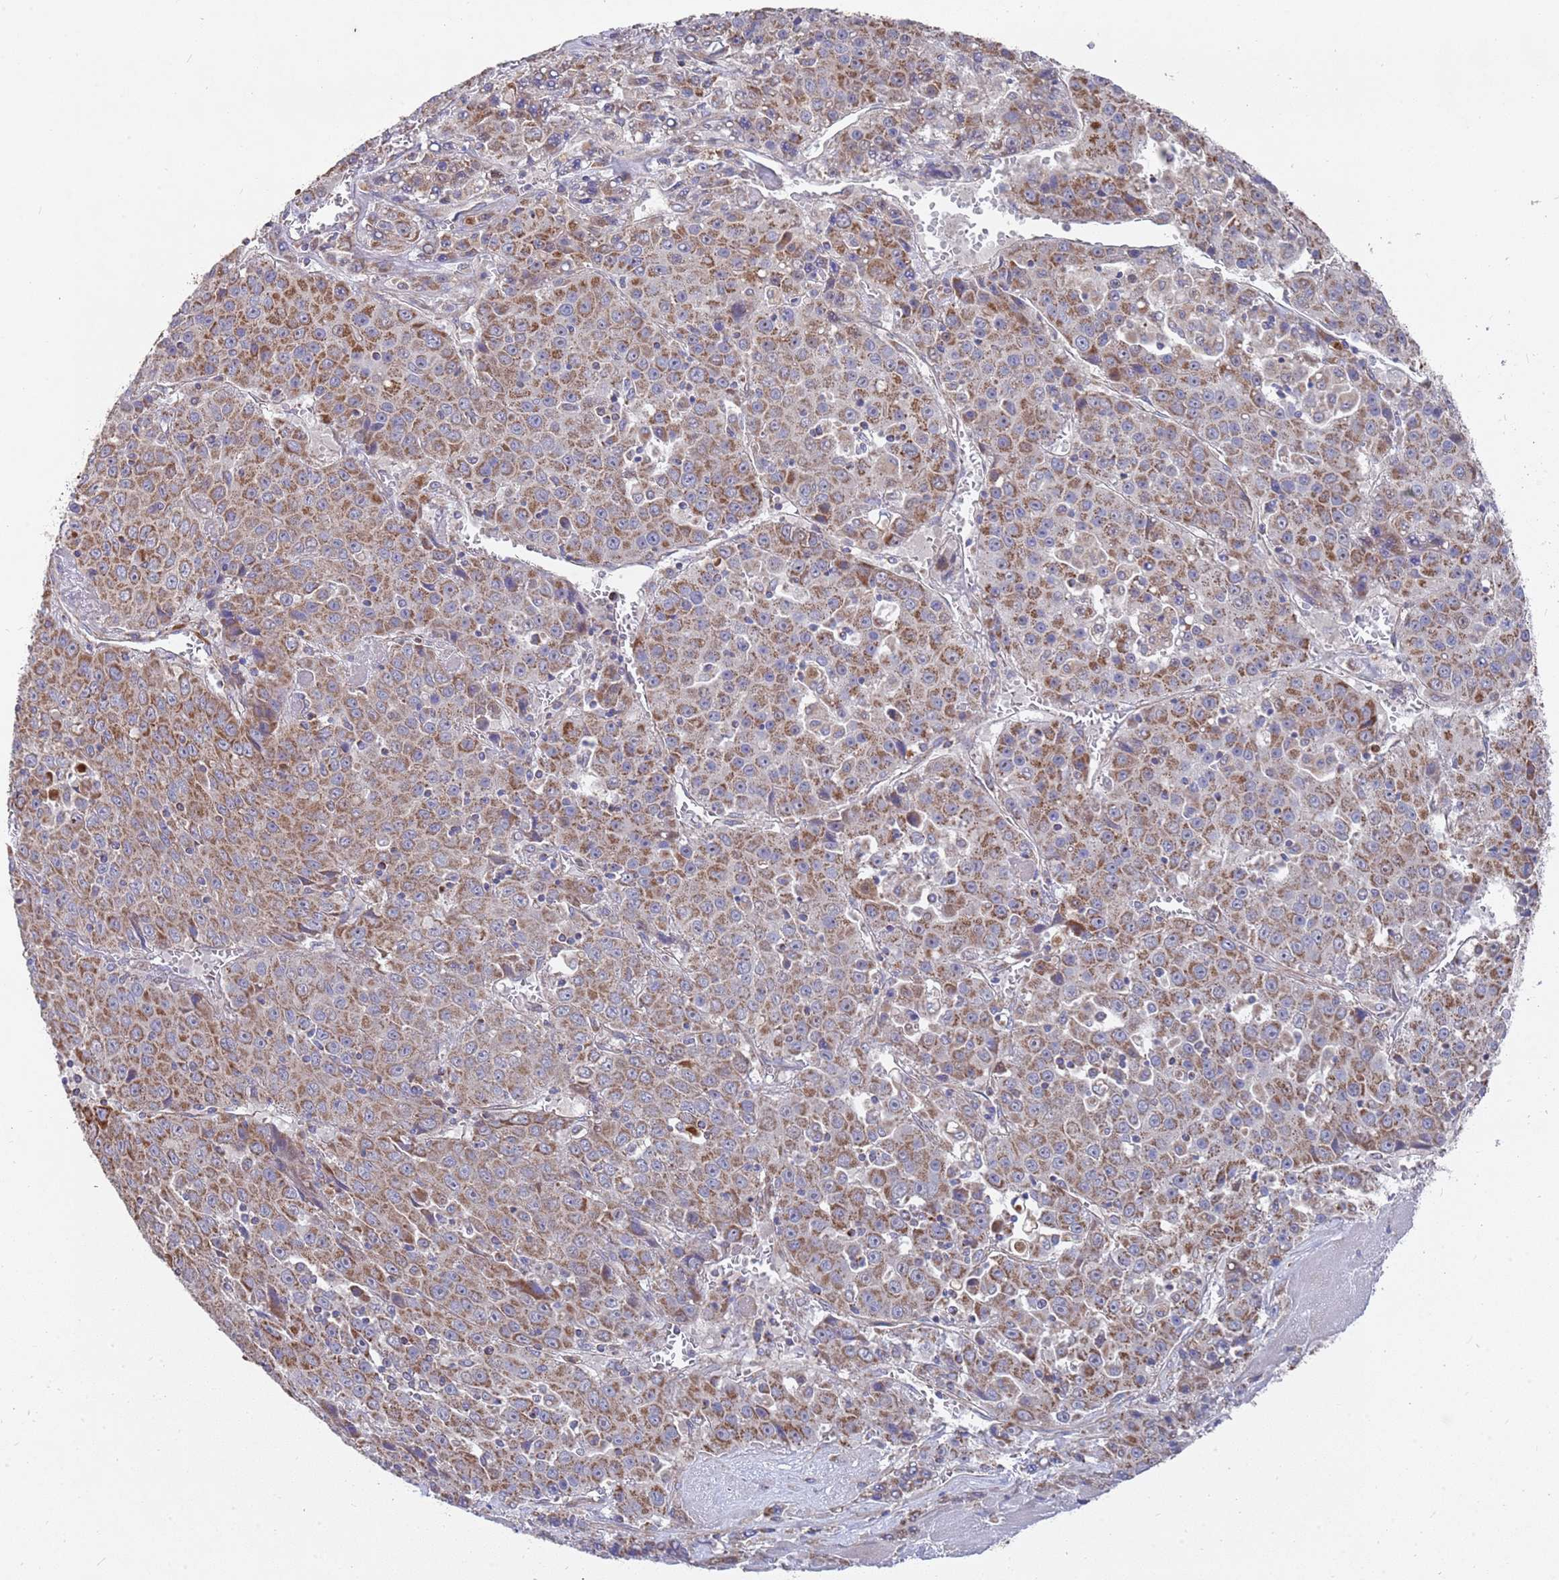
{"staining": {"intensity": "strong", "quantity": ">75%", "location": "cytoplasmic/membranous"}, "tissue": "liver cancer", "cell_type": "Tumor cells", "image_type": "cancer", "snomed": [{"axis": "morphology", "description": "Carcinoma, Hepatocellular, NOS"}, {"axis": "topography", "description": "Liver"}], "caption": "Immunohistochemistry (IHC) of human liver hepatocellular carcinoma reveals high levels of strong cytoplasmic/membranous positivity in approximately >75% of tumor cells.", "gene": "WDFY3", "patient": {"sex": "female", "age": 53}}